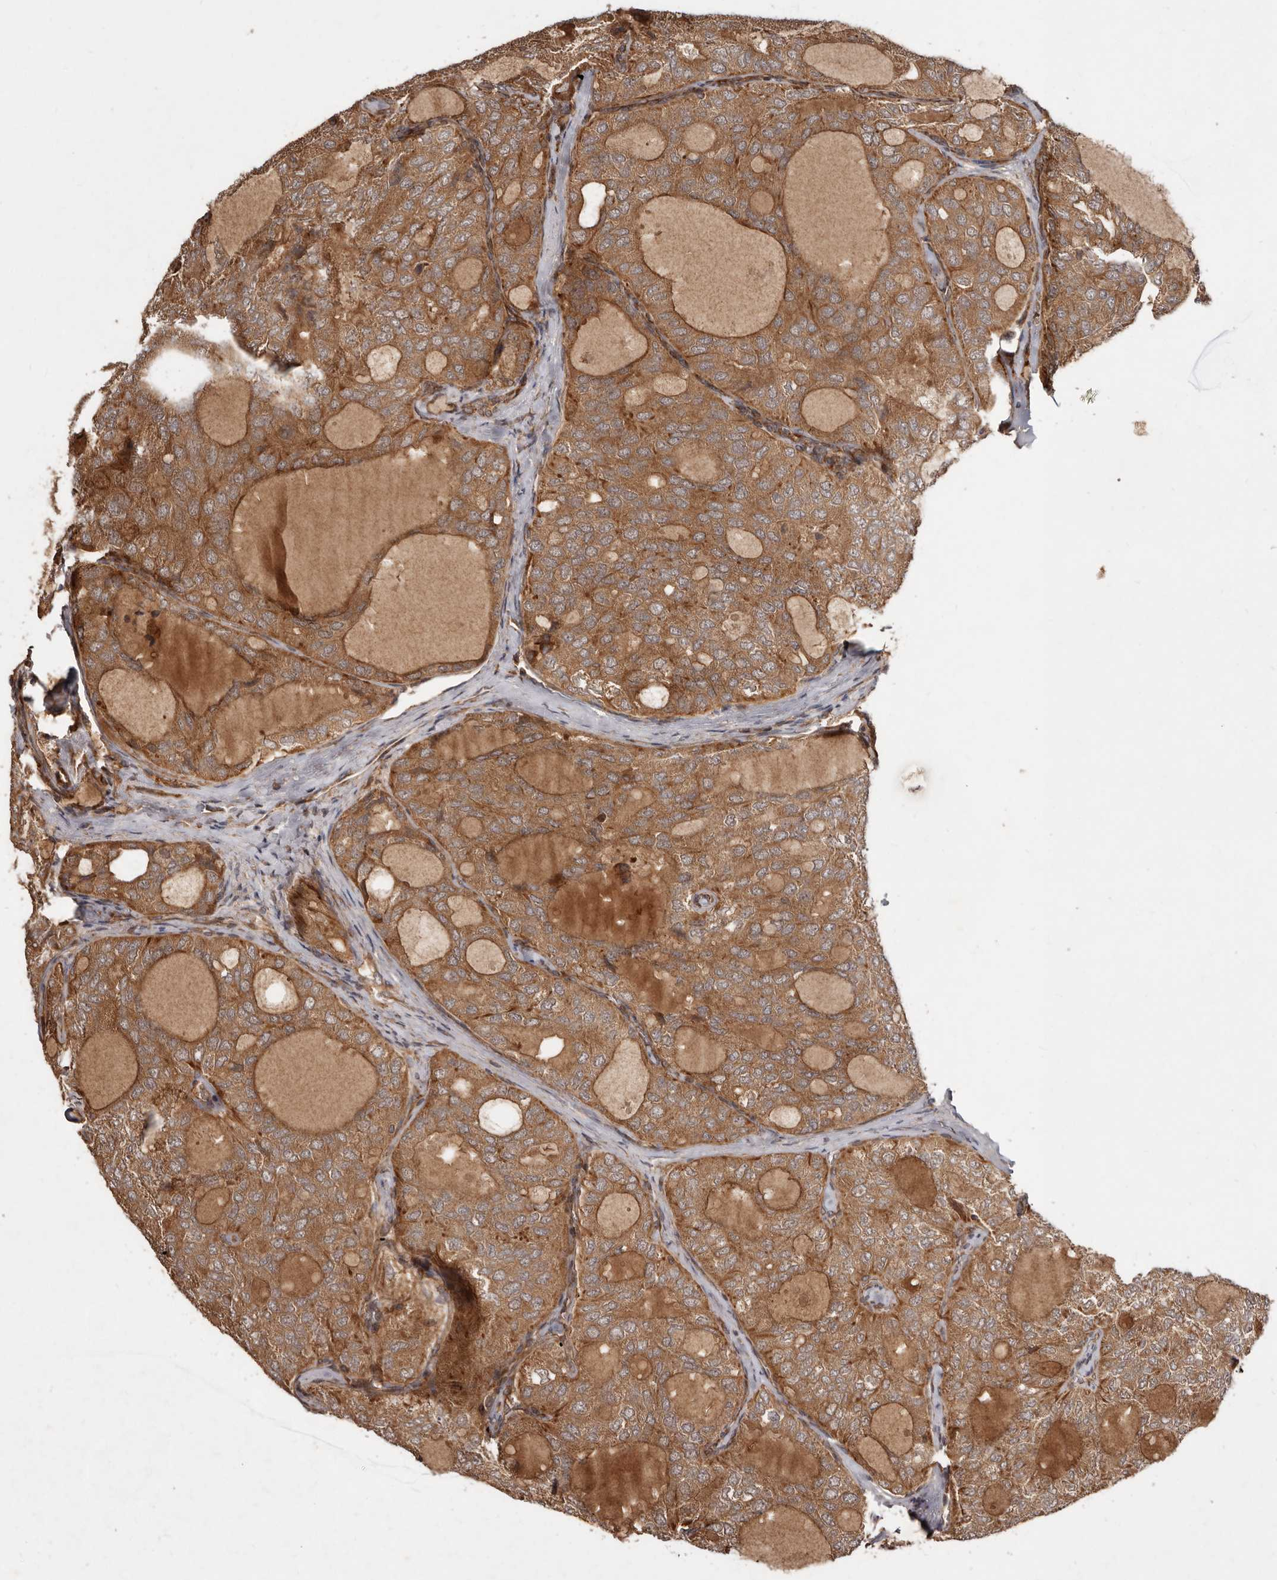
{"staining": {"intensity": "moderate", "quantity": ">75%", "location": "cytoplasmic/membranous"}, "tissue": "thyroid cancer", "cell_type": "Tumor cells", "image_type": "cancer", "snomed": [{"axis": "morphology", "description": "Follicular adenoma carcinoma, NOS"}, {"axis": "topography", "description": "Thyroid gland"}], "caption": "An IHC image of tumor tissue is shown. Protein staining in brown shows moderate cytoplasmic/membranous positivity in follicular adenoma carcinoma (thyroid) within tumor cells.", "gene": "STK36", "patient": {"sex": "male", "age": 75}}